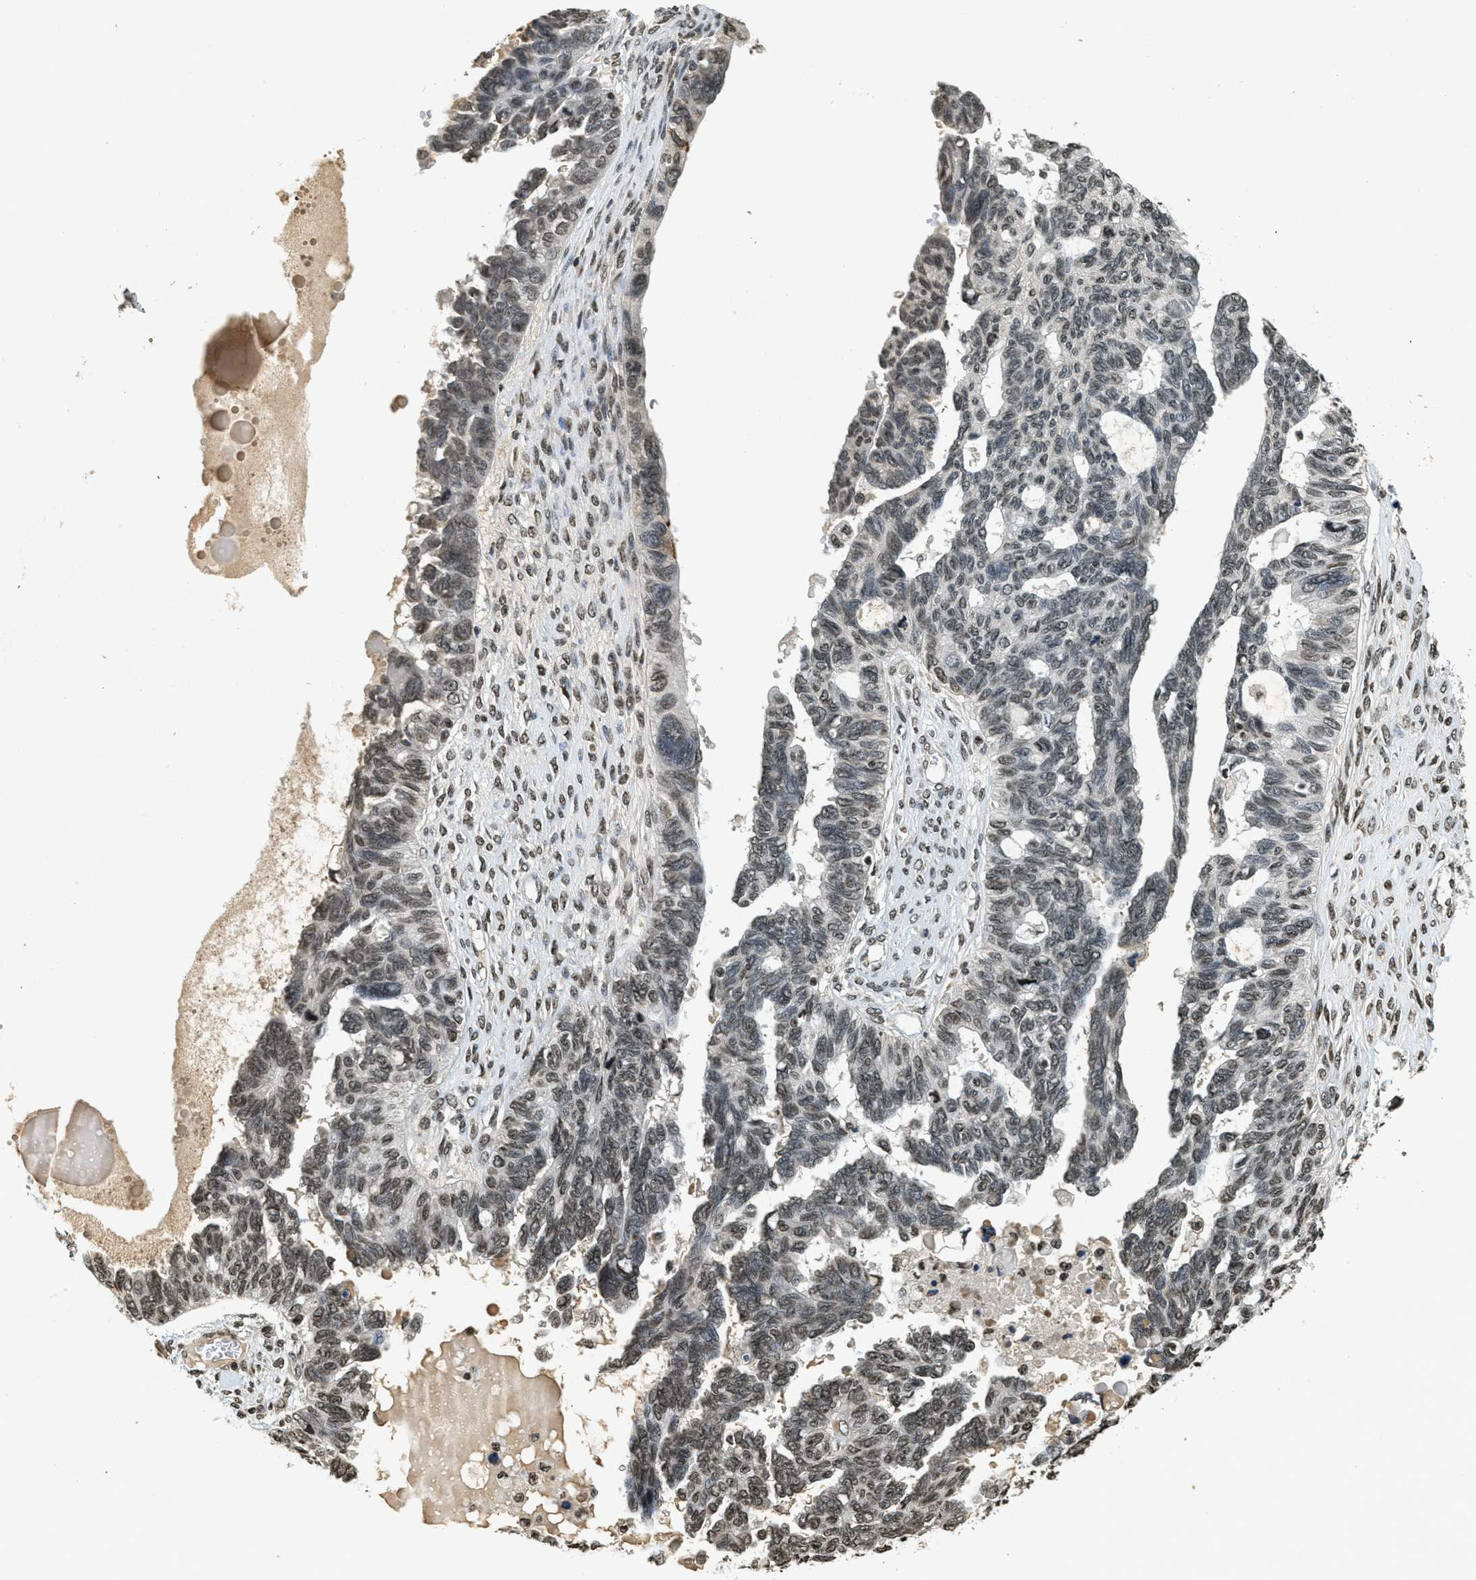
{"staining": {"intensity": "moderate", "quantity": ">75%", "location": "nuclear"}, "tissue": "ovarian cancer", "cell_type": "Tumor cells", "image_type": "cancer", "snomed": [{"axis": "morphology", "description": "Cystadenocarcinoma, serous, NOS"}, {"axis": "topography", "description": "Ovary"}], "caption": "IHC photomicrograph of serous cystadenocarcinoma (ovarian) stained for a protein (brown), which displays medium levels of moderate nuclear staining in approximately >75% of tumor cells.", "gene": "LDB2", "patient": {"sex": "female", "age": 79}}